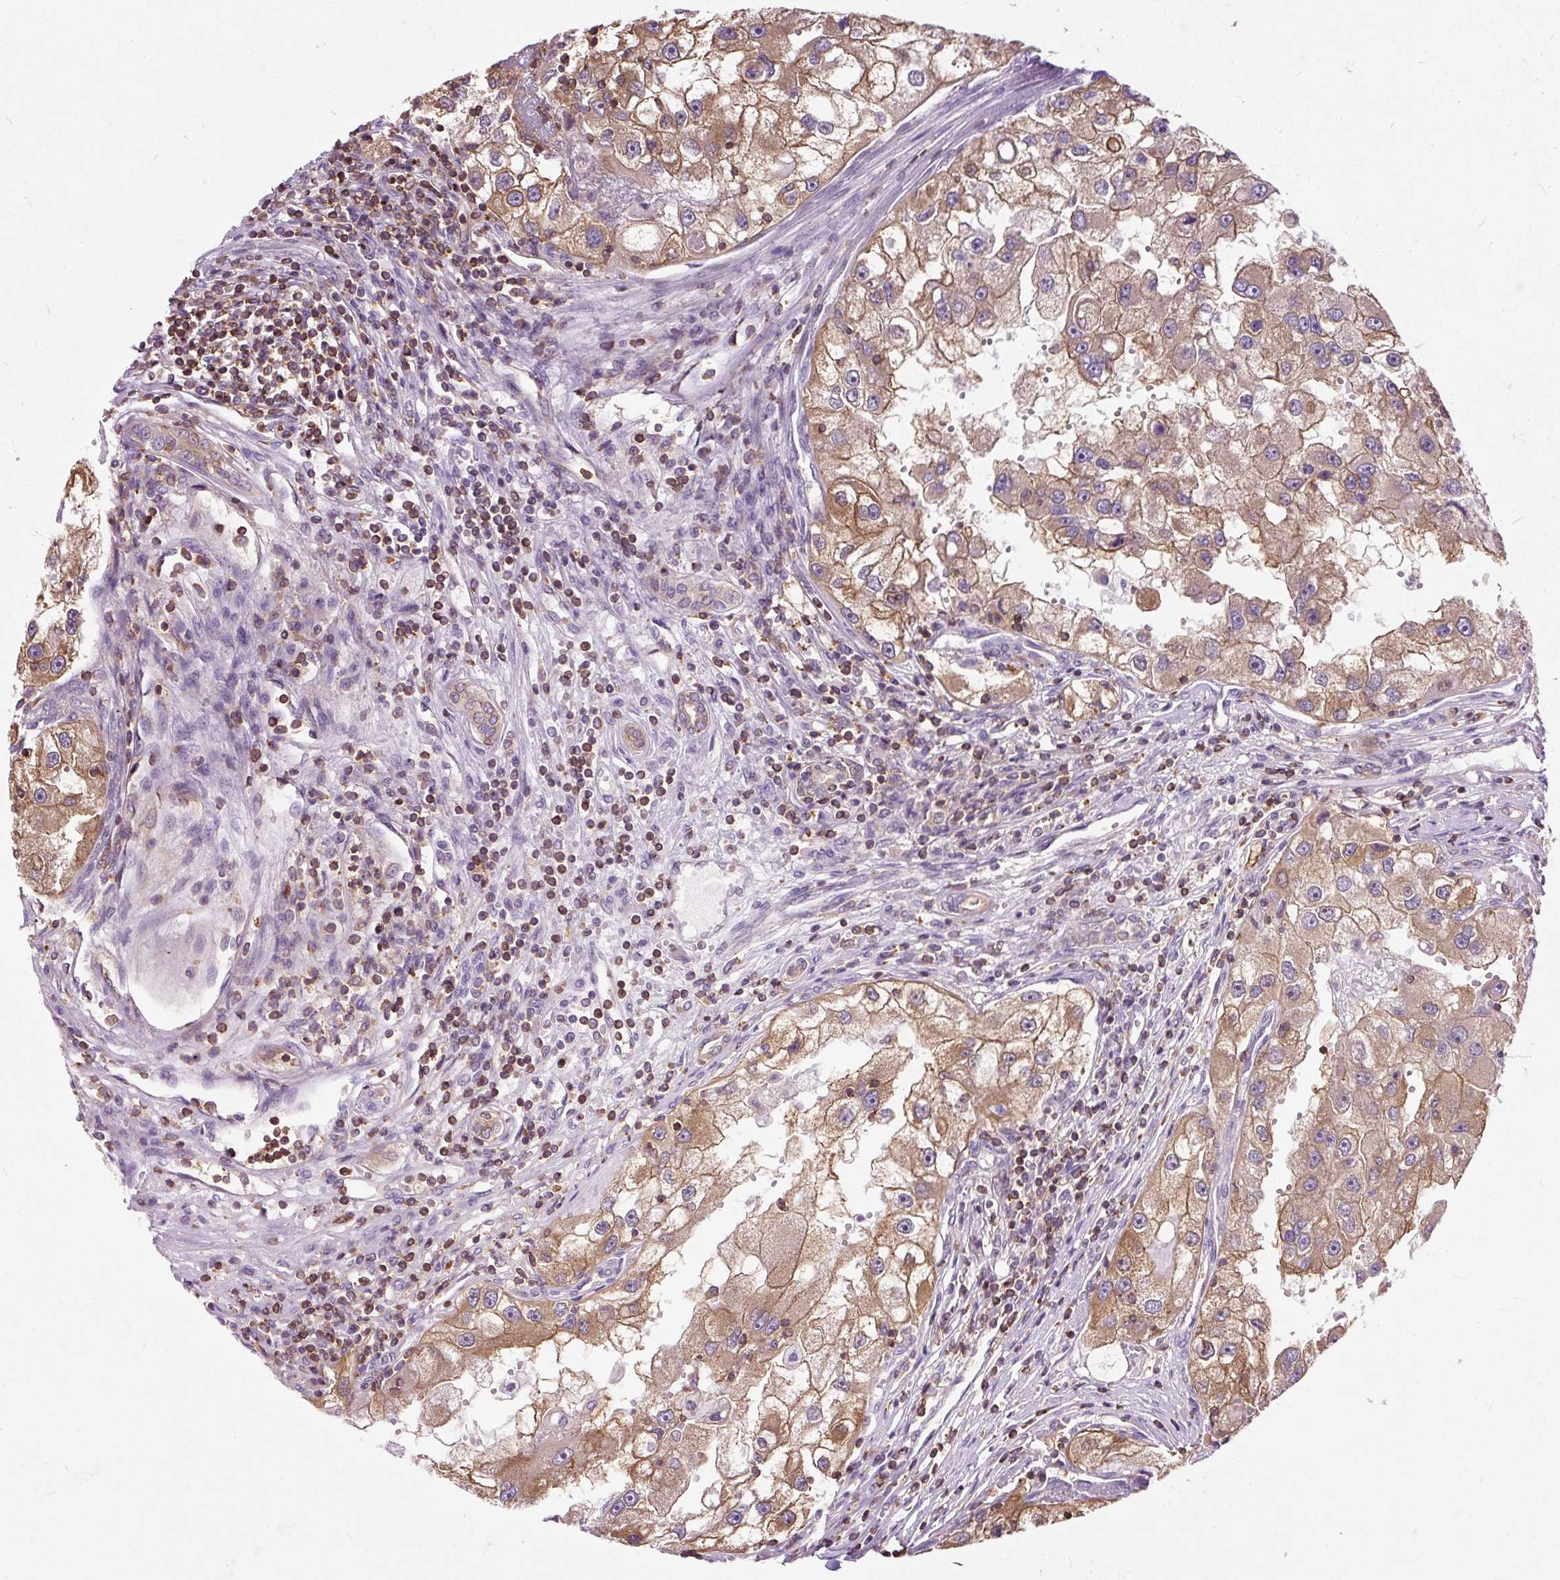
{"staining": {"intensity": "moderate", "quantity": ">75%", "location": "cytoplasmic/membranous"}, "tissue": "renal cancer", "cell_type": "Tumor cells", "image_type": "cancer", "snomed": [{"axis": "morphology", "description": "Adenocarcinoma, NOS"}, {"axis": "topography", "description": "Kidney"}], "caption": "High-power microscopy captured an immunohistochemistry (IHC) micrograph of renal cancer, revealing moderate cytoplasmic/membranous positivity in approximately >75% of tumor cells.", "gene": "CISD3", "patient": {"sex": "male", "age": 63}}